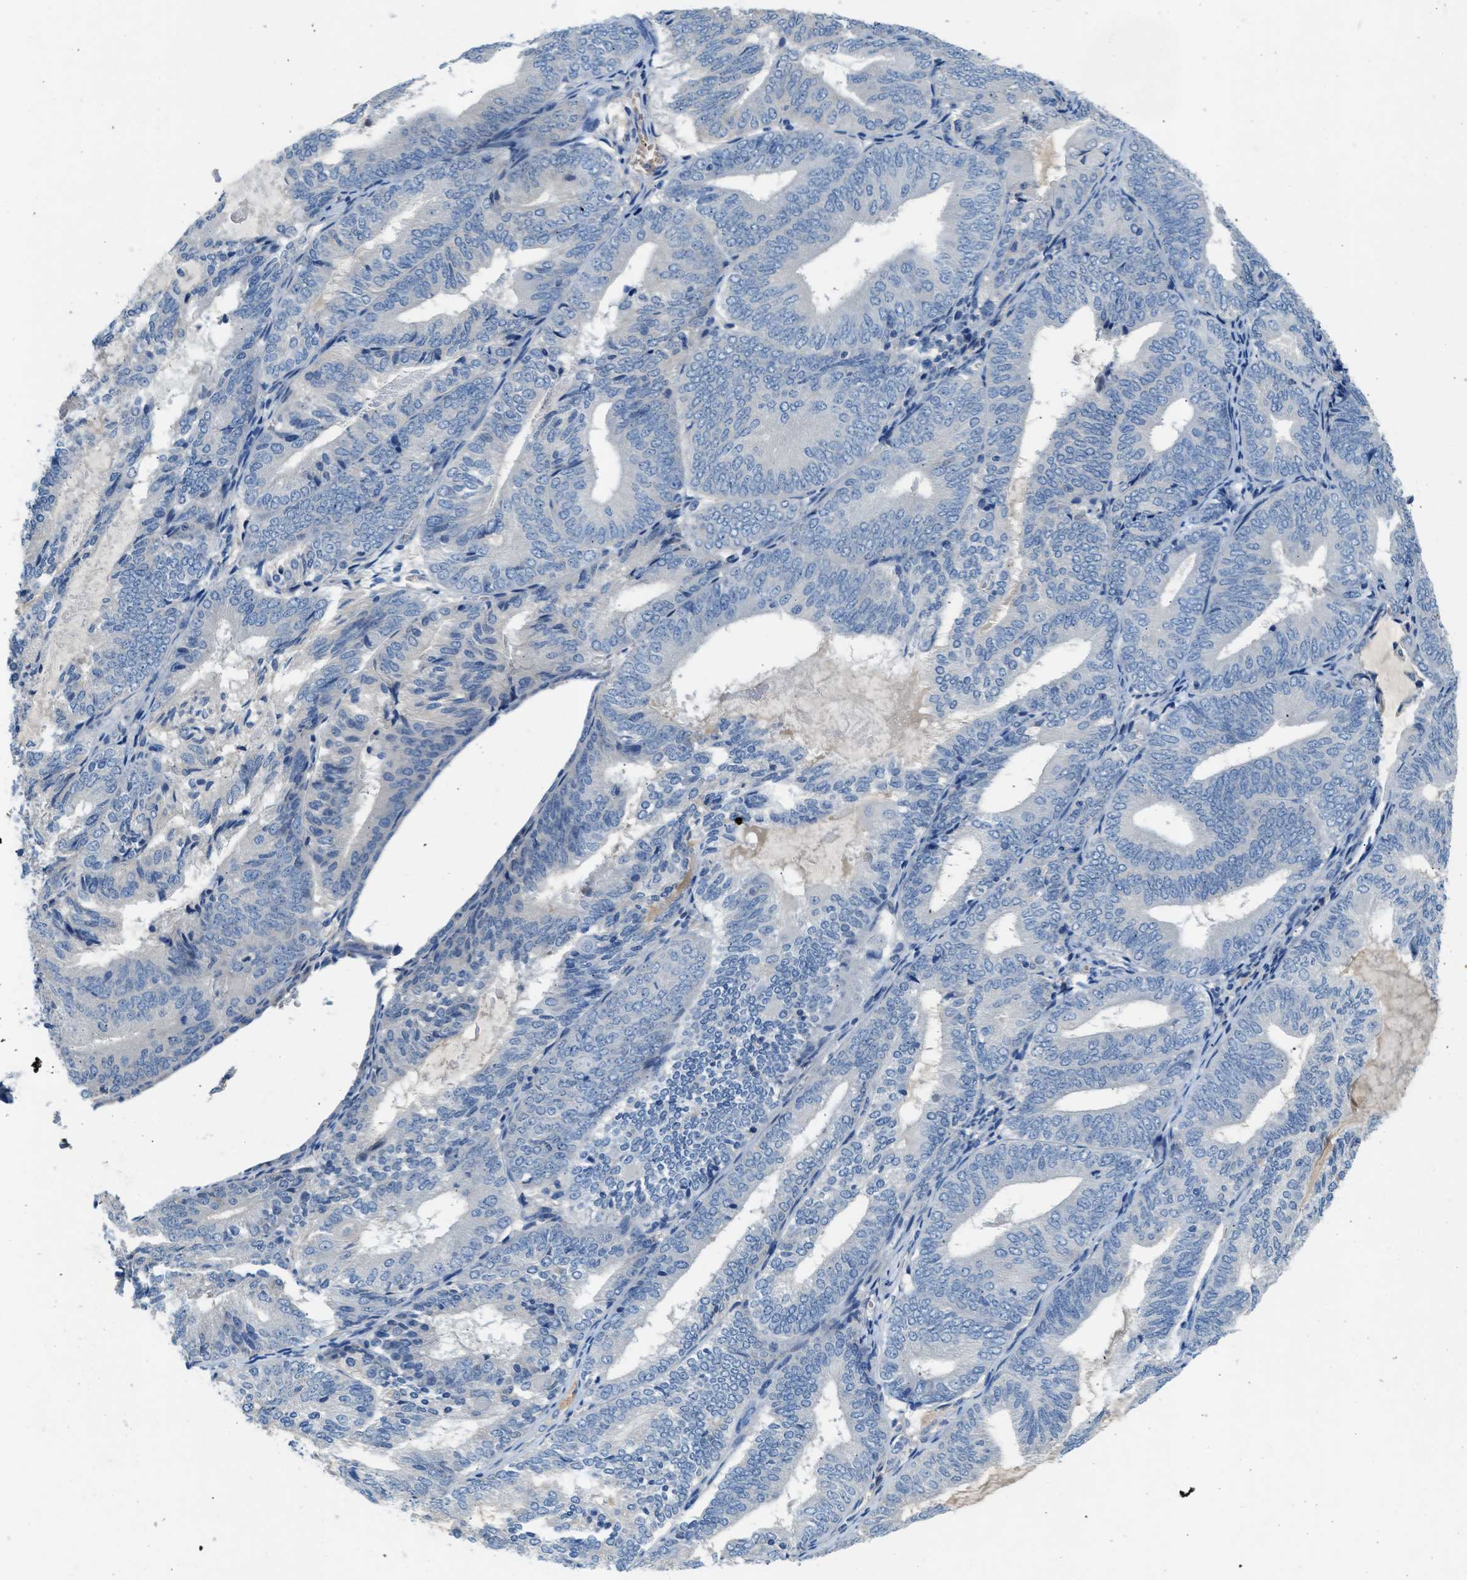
{"staining": {"intensity": "negative", "quantity": "none", "location": "none"}, "tissue": "endometrial cancer", "cell_type": "Tumor cells", "image_type": "cancer", "snomed": [{"axis": "morphology", "description": "Adenocarcinoma, NOS"}, {"axis": "topography", "description": "Endometrium"}], "caption": "Tumor cells show no significant protein staining in endometrial adenocarcinoma.", "gene": "RWDD2B", "patient": {"sex": "female", "age": 81}}